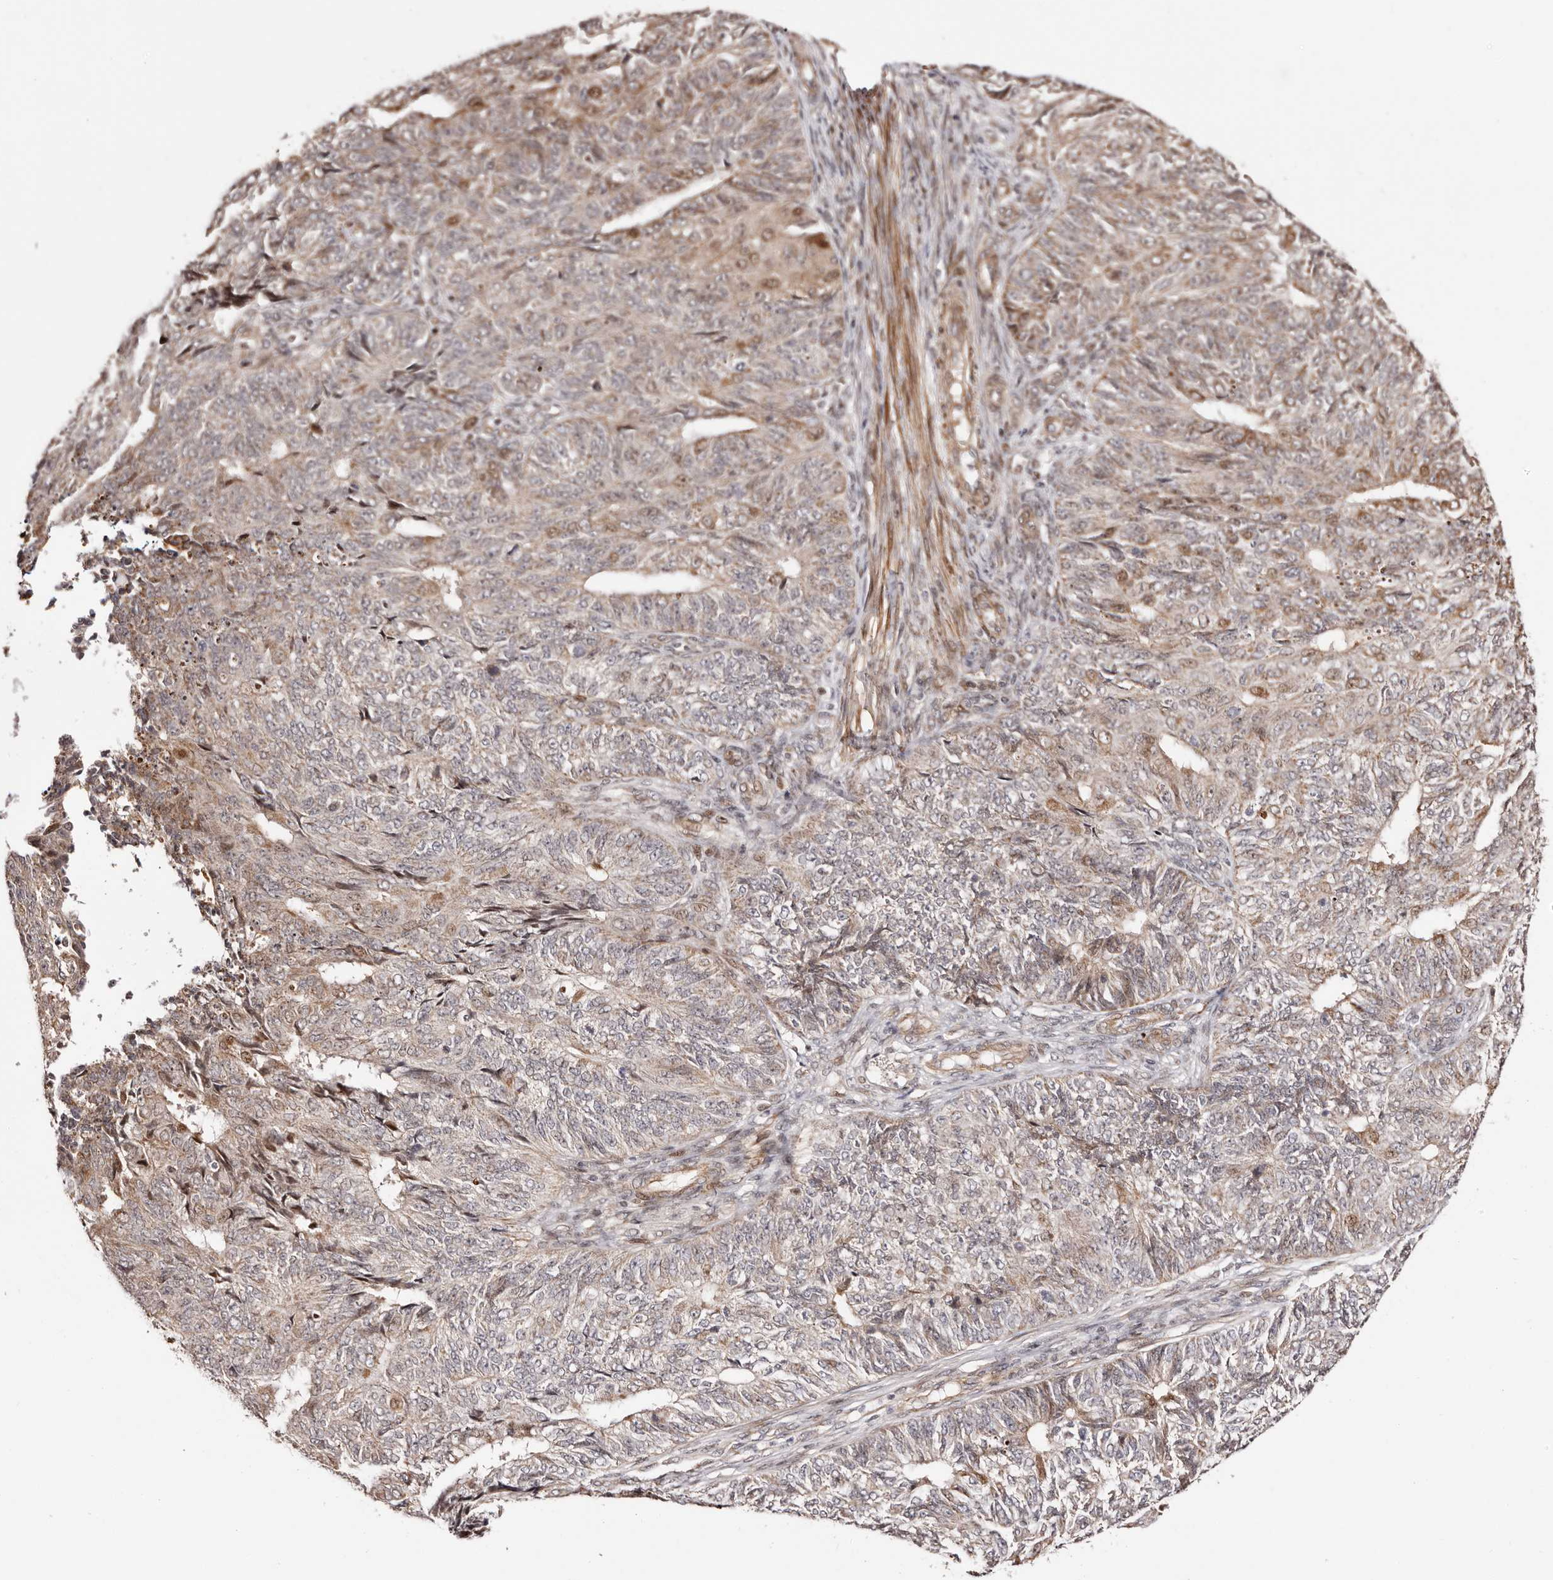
{"staining": {"intensity": "moderate", "quantity": "<25%", "location": "nuclear"}, "tissue": "endometrial cancer", "cell_type": "Tumor cells", "image_type": "cancer", "snomed": [{"axis": "morphology", "description": "Adenocarcinoma, NOS"}, {"axis": "topography", "description": "Endometrium"}], "caption": "Immunohistochemistry (IHC) (DAB) staining of endometrial adenocarcinoma displays moderate nuclear protein expression in approximately <25% of tumor cells.", "gene": "HIVEP3", "patient": {"sex": "female", "age": 32}}